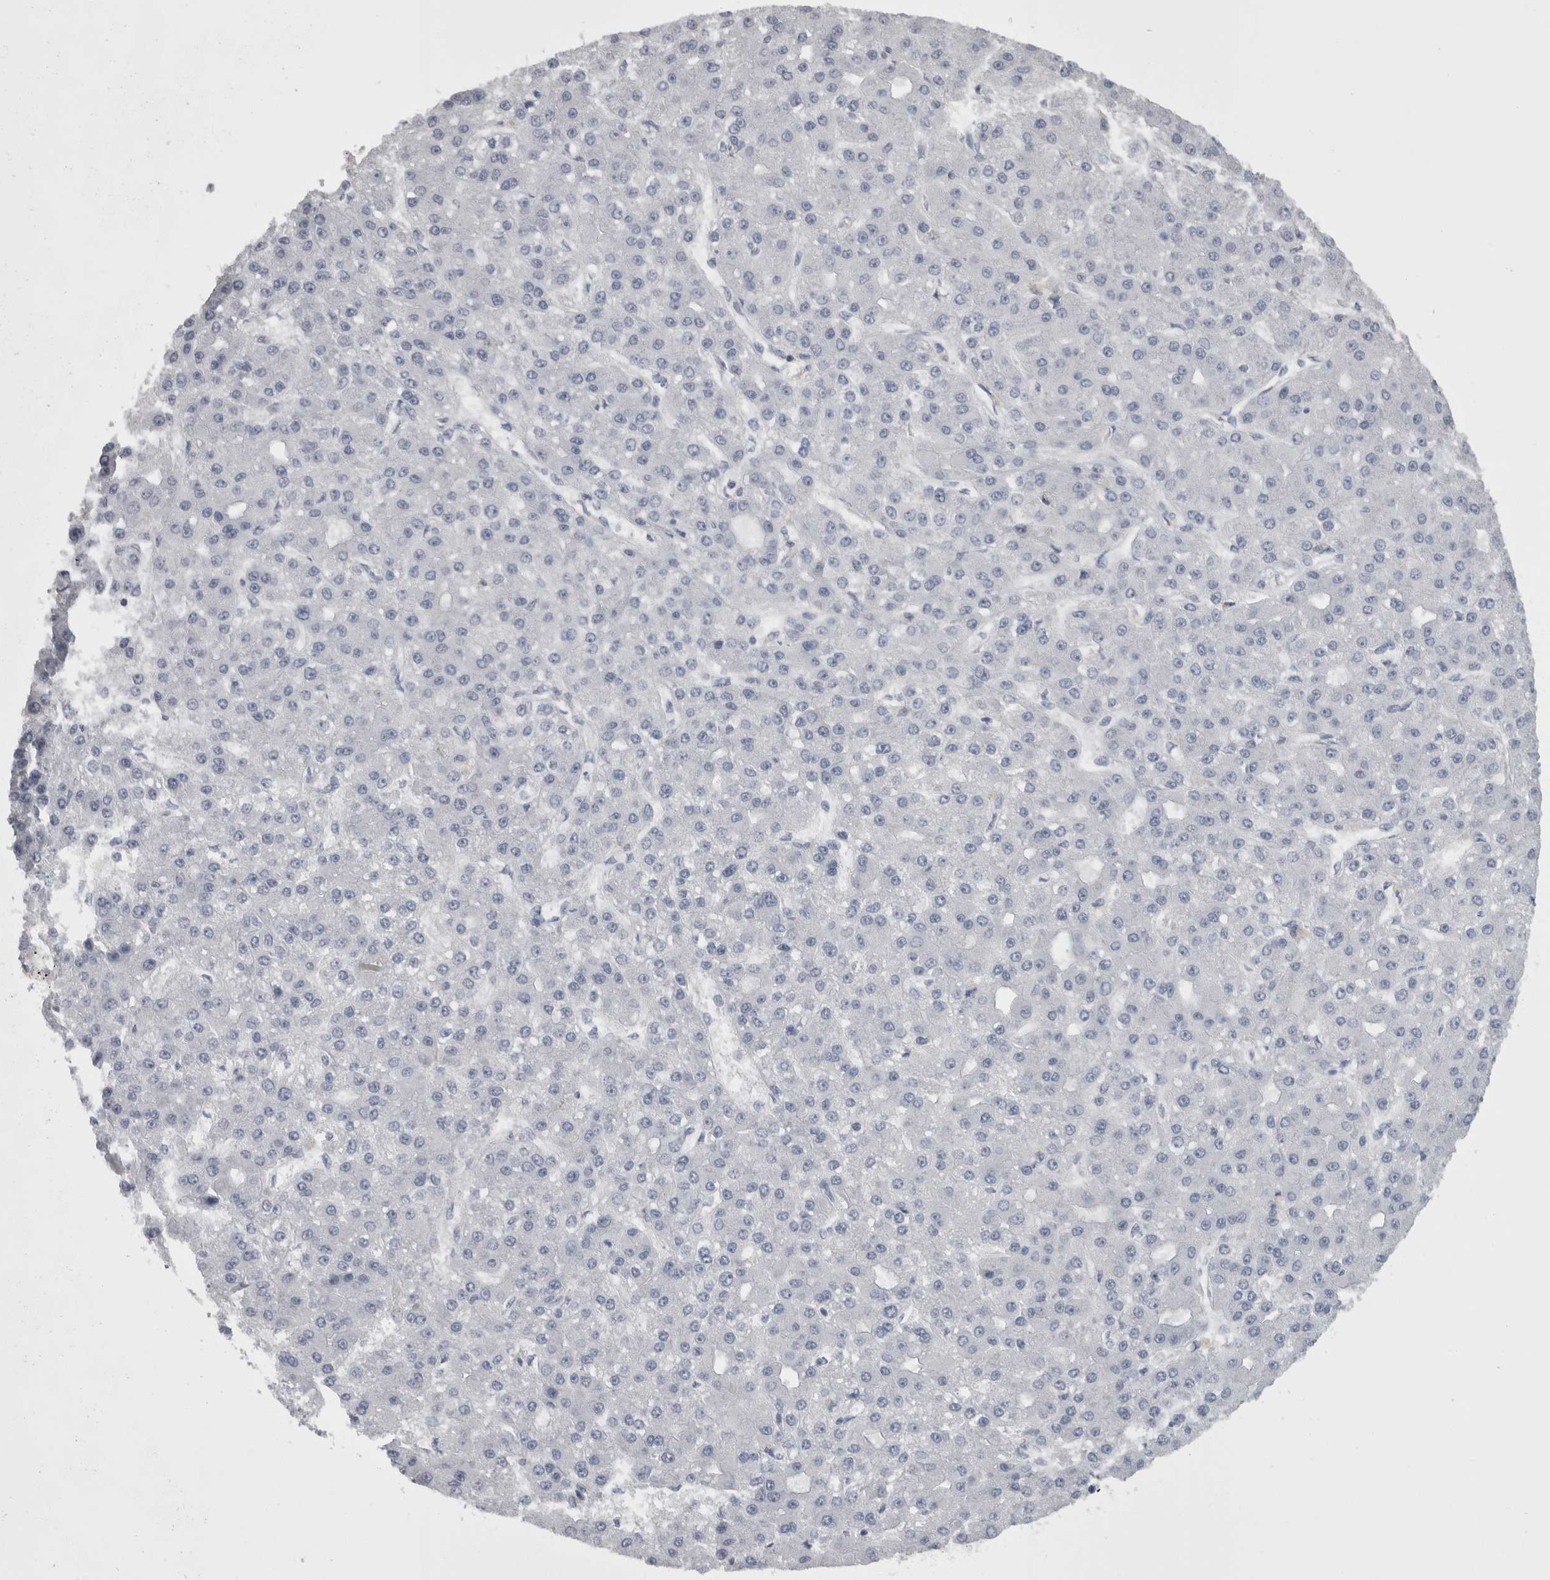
{"staining": {"intensity": "negative", "quantity": "none", "location": "none"}, "tissue": "liver cancer", "cell_type": "Tumor cells", "image_type": "cancer", "snomed": [{"axis": "morphology", "description": "Carcinoma, Hepatocellular, NOS"}, {"axis": "topography", "description": "Liver"}], "caption": "Human liver hepatocellular carcinoma stained for a protein using immunohistochemistry exhibits no staining in tumor cells.", "gene": "CAMK2D", "patient": {"sex": "male", "age": 67}}